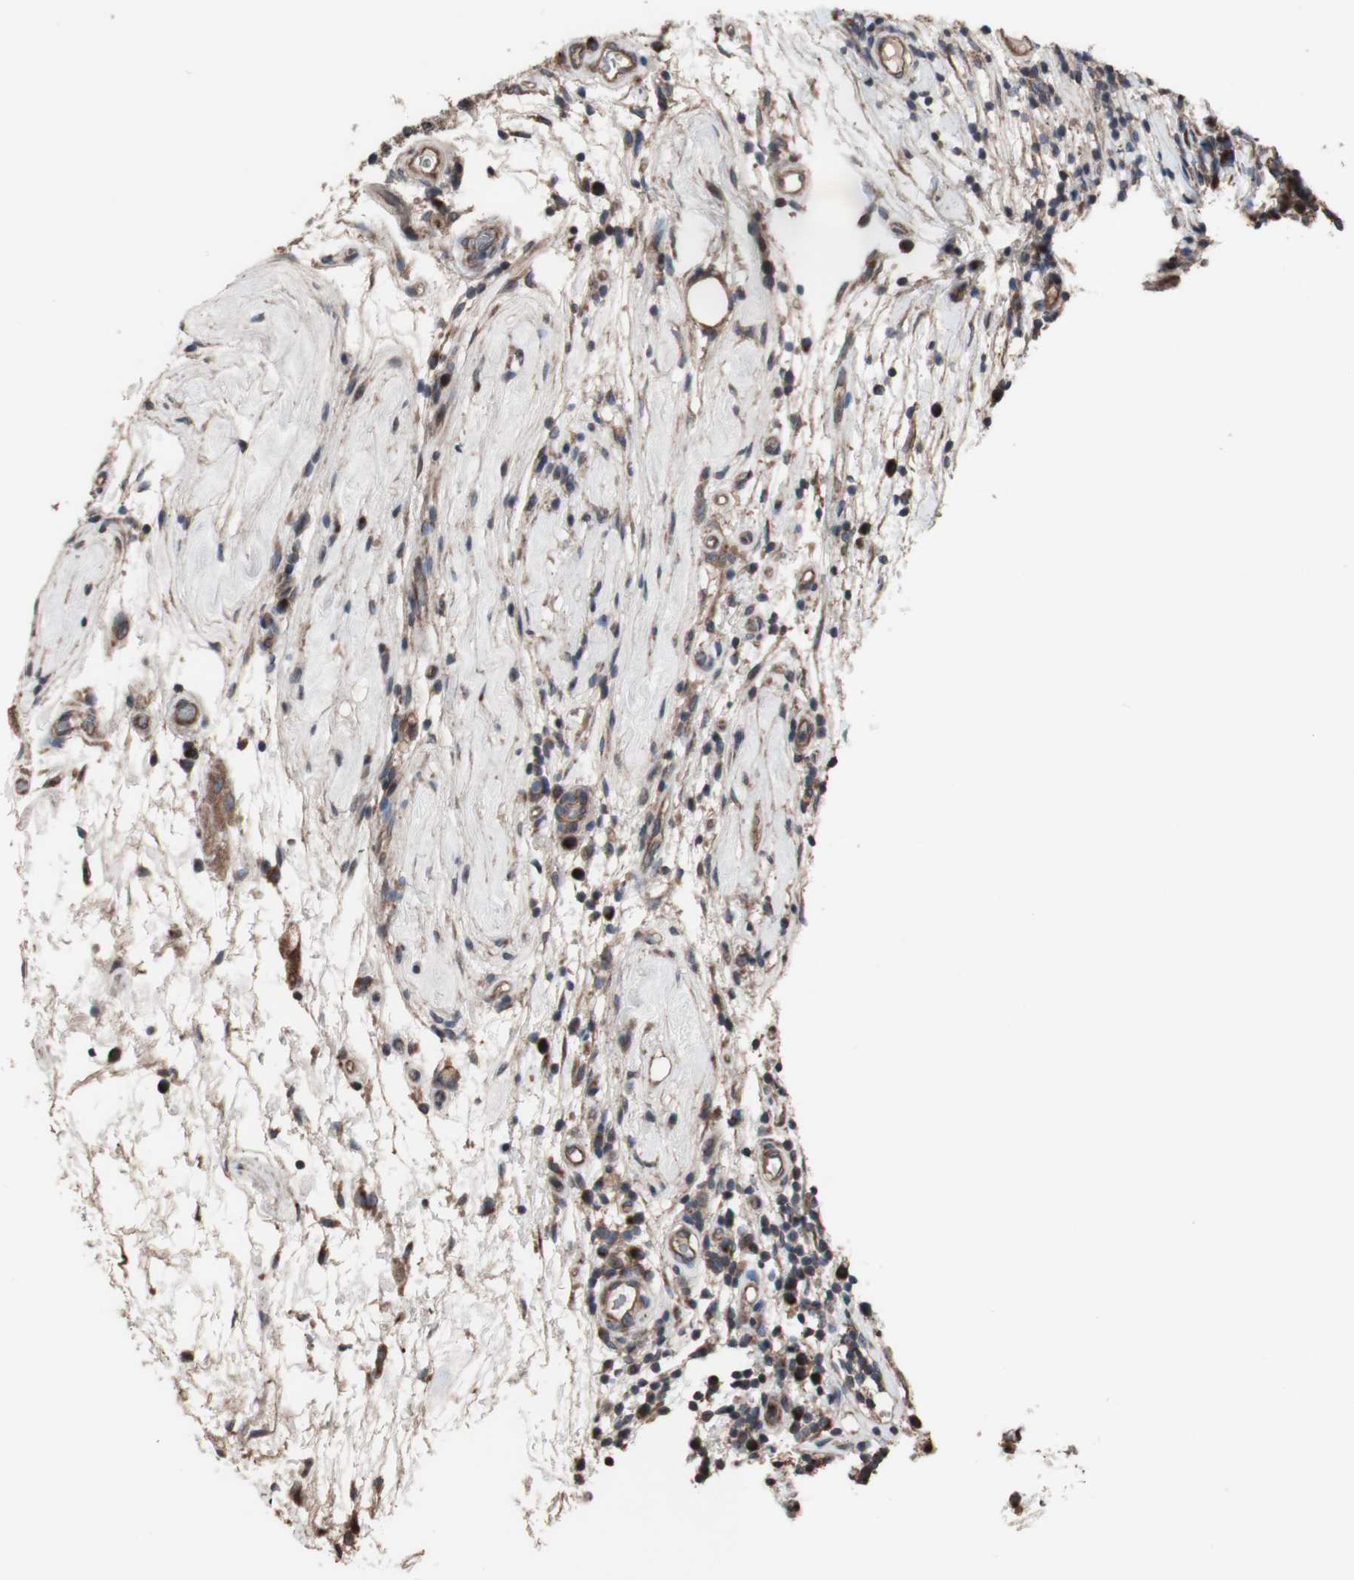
{"staining": {"intensity": "weak", "quantity": ">75%", "location": "cytoplasmic/membranous"}, "tissue": "testis cancer", "cell_type": "Tumor cells", "image_type": "cancer", "snomed": [{"axis": "morphology", "description": "Seminoma, NOS"}, {"axis": "topography", "description": "Testis"}], "caption": "Testis seminoma was stained to show a protein in brown. There is low levels of weak cytoplasmic/membranous expression in about >75% of tumor cells.", "gene": "COPB1", "patient": {"sex": "male", "age": 43}}